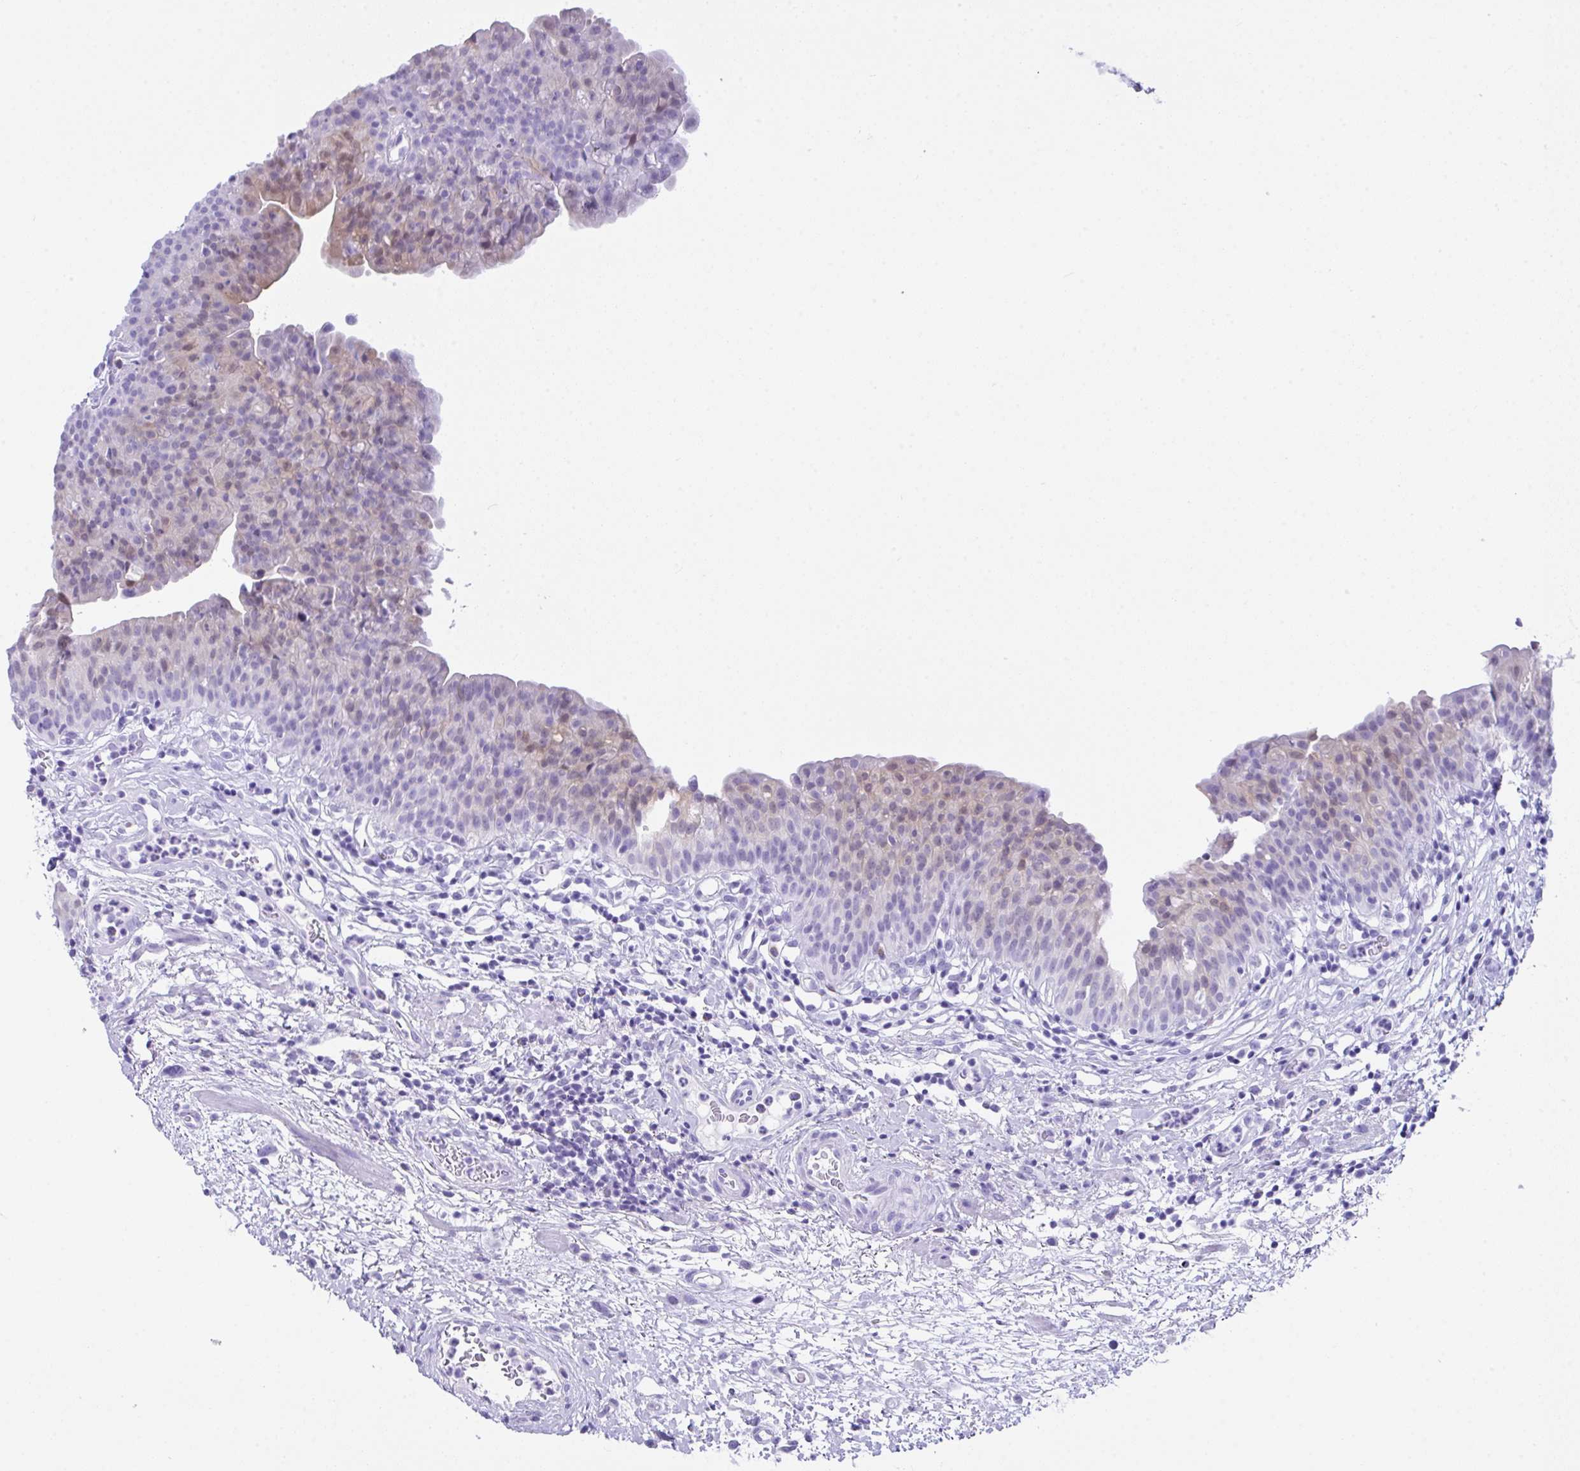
{"staining": {"intensity": "negative", "quantity": "none", "location": "none"}, "tissue": "urinary bladder", "cell_type": "Urothelial cells", "image_type": "normal", "snomed": [{"axis": "morphology", "description": "Normal tissue, NOS"}, {"axis": "morphology", "description": "Inflammation, NOS"}, {"axis": "topography", "description": "Urinary bladder"}], "caption": "IHC of normal human urinary bladder exhibits no positivity in urothelial cells. (Brightfield microscopy of DAB (3,3'-diaminobenzidine) immunohistochemistry at high magnification).", "gene": "LGALS4", "patient": {"sex": "male", "age": 57}}